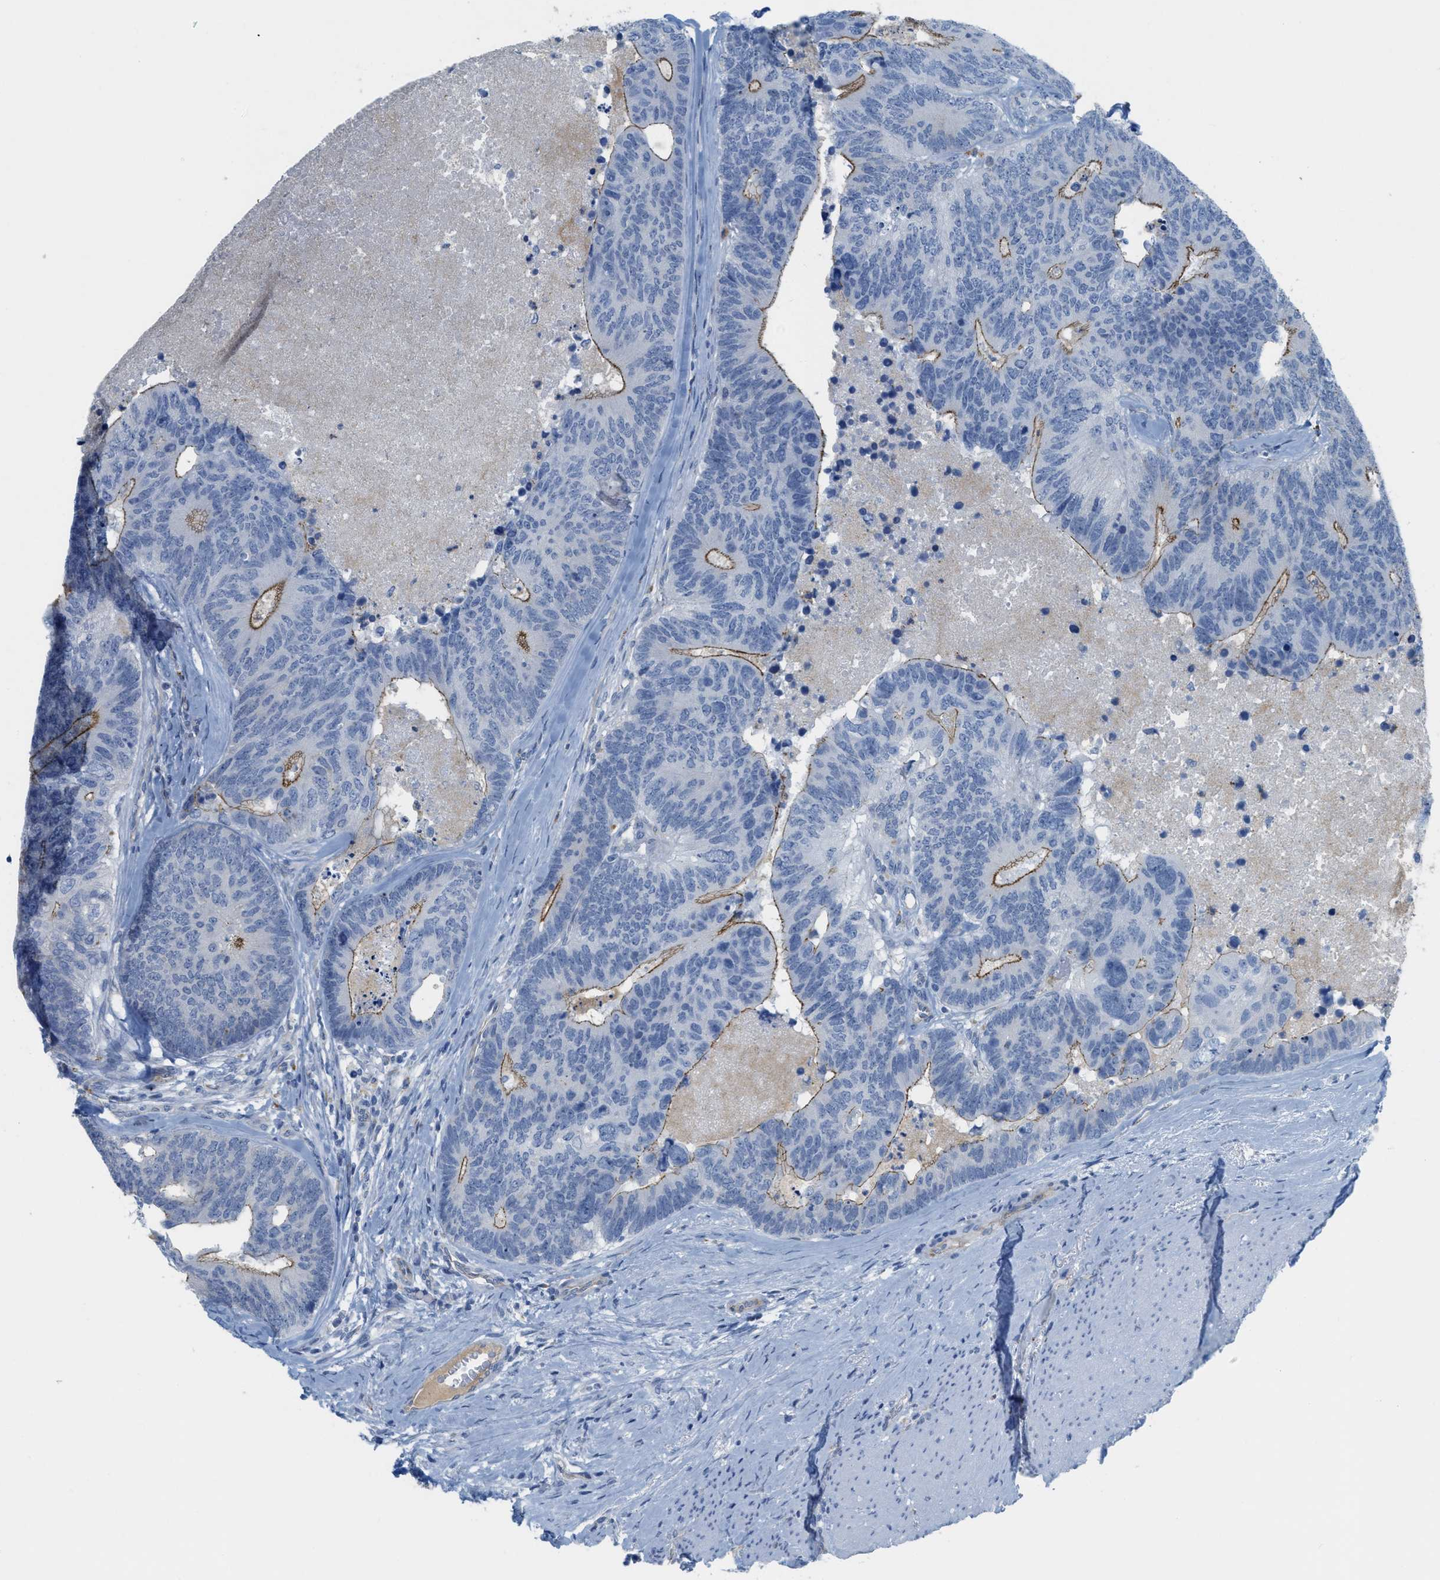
{"staining": {"intensity": "moderate", "quantity": "<25%", "location": "cytoplasmic/membranous"}, "tissue": "colorectal cancer", "cell_type": "Tumor cells", "image_type": "cancer", "snomed": [{"axis": "morphology", "description": "Adenocarcinoma, NOS"}, {"axis": "topography", "description": "Colon"}], "caption": "Adenocarcinoma (colorectal) tissue demonstrates moderate cytoplasmic/membranous positivity in about <25% of tumor cells, visualized by immunohistochemistry. The staining is performed using DAB (3,3'-diaminobenzidine) brown chromogen to label protein expression. The nuclei are counter-stained blue using hematoxylin.", "gene": "CRB3", "patient": {"sex": "female", "age": 67}}